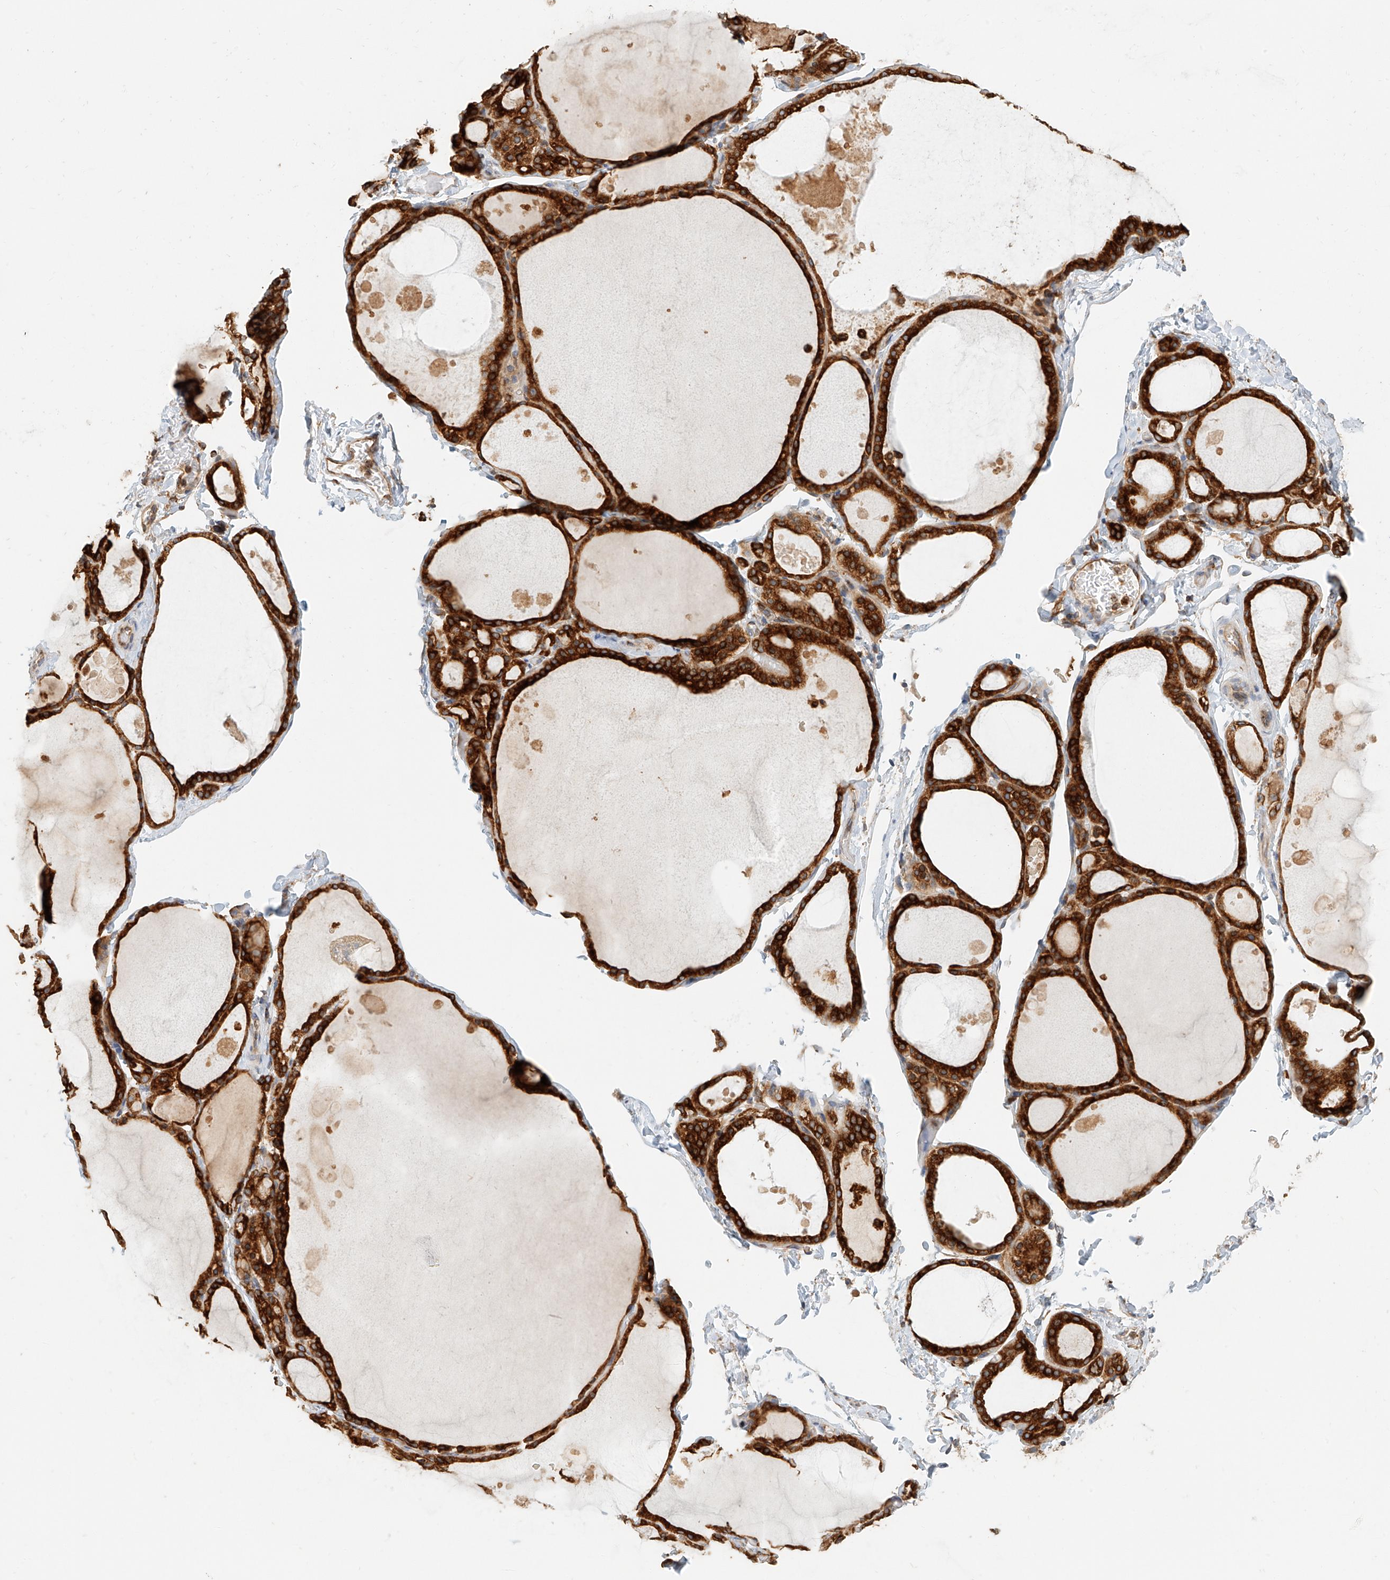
{"staining": {"intensity": "strong", "quantity": ">75%", "location": "cytoplasmic/membranous"}, "tissue": "thyroid gland", "cell_type": "Glandular cells", "image_type": "normal", "snomed": [{"axis": "morphology", "description": "Normal tissue, NOS"}, {"axis": "topography", "description": "Thyroid gland"}], "caption": "Thyroid gland stained for a protein shows strong cytoplasmic/membranous positivity in glandular cells. The protein is shown in brown color, while the nuclei are stained blue.", "gene": "DHRS7", "patient": {"sex": "male", "age": 56}}